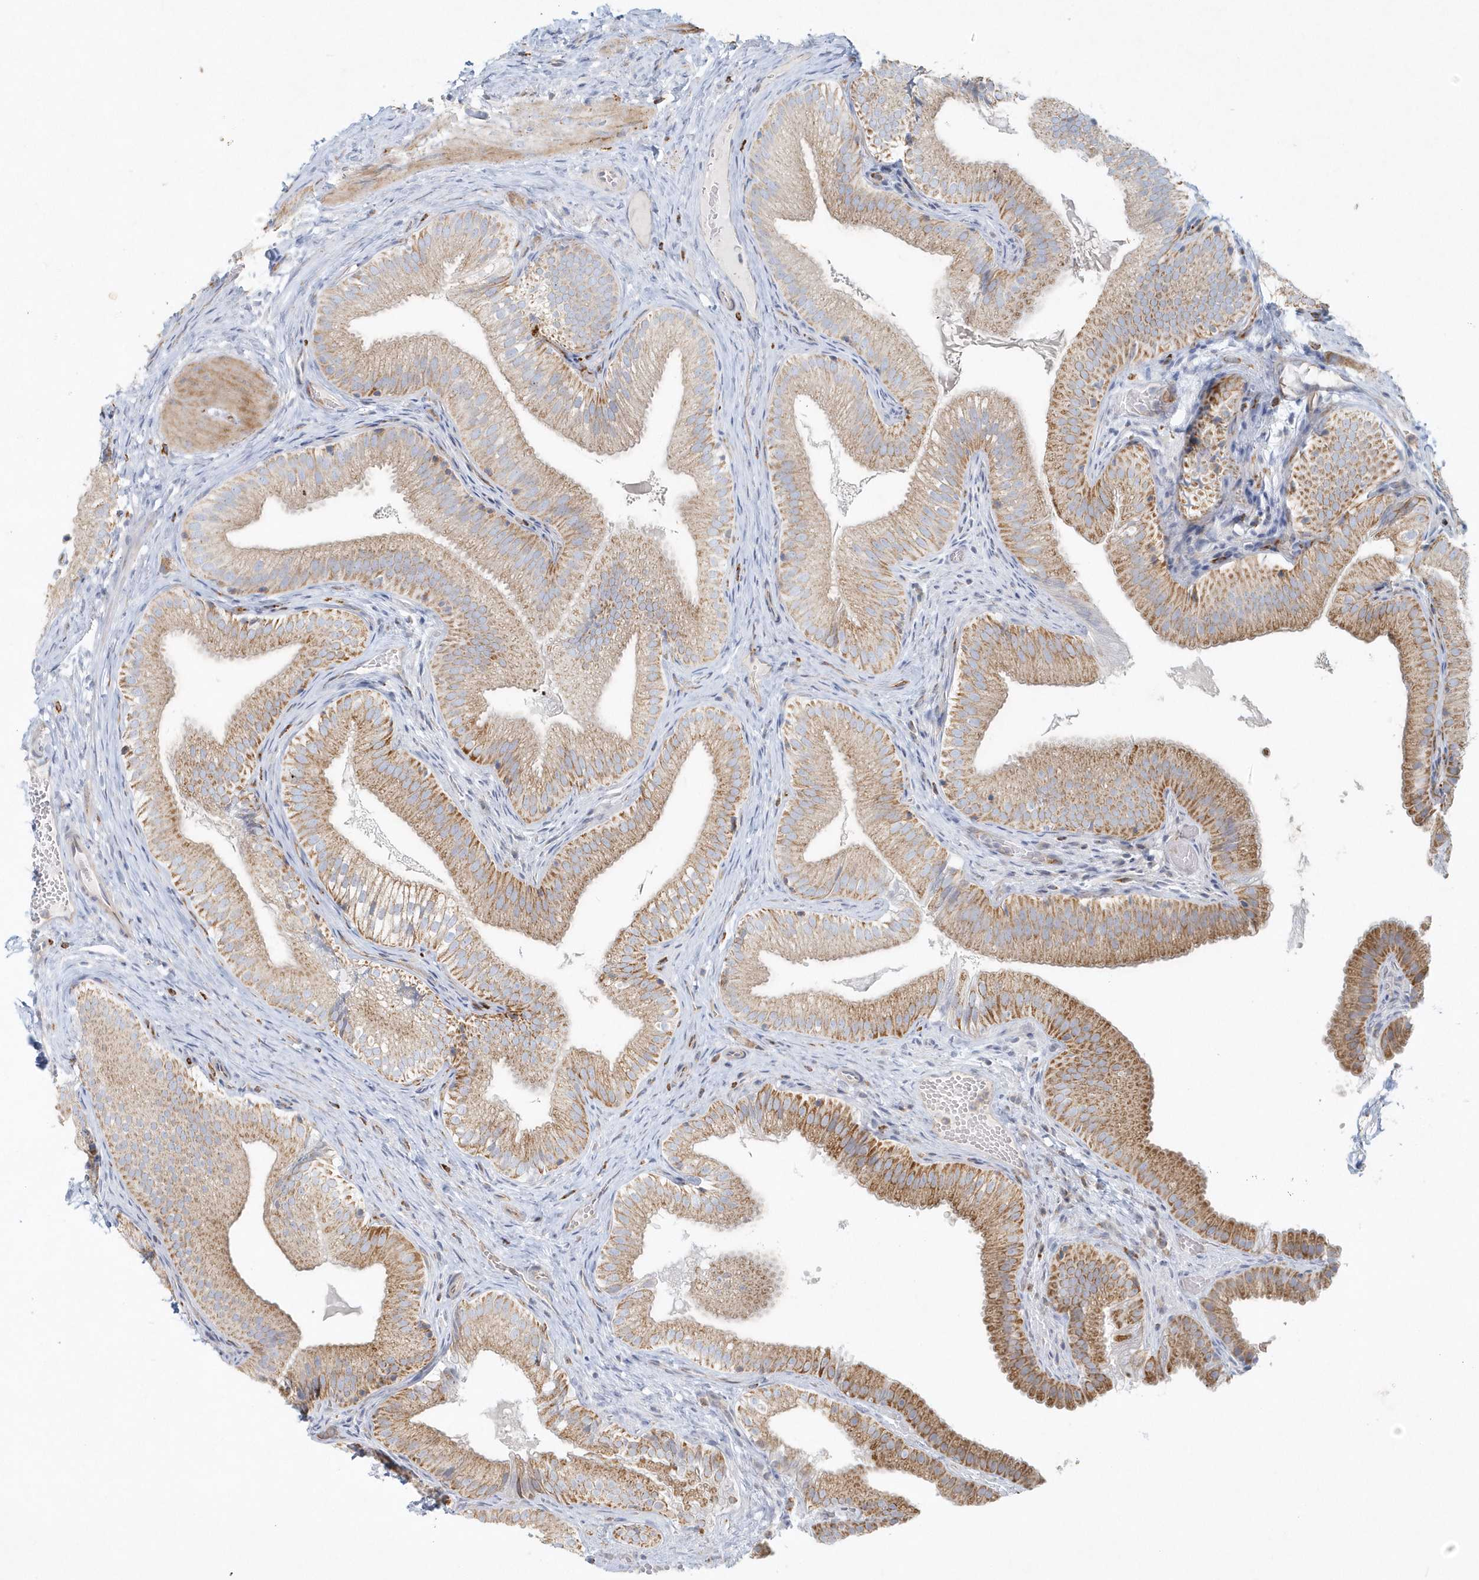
{"staining": {"intensity": "moderate", "quantity": ">75%", "location": "cytoplasmic/membranous"}, "tissue": "gallbladder", "cell_type": "Glandular cells", "image_type": "normal", "snomed": [{"axis": "morphology", "description": "Normal tissue, NOS"}, {"axis": "topography", "description": "Gallbladder"}], "caption": "Glandular cells exhibit moderate cytoplasmic/membranous expression in about >75% of cells in normal gallbladder. (Brightfield microscopy of DAB IHC at high magnification).", "gene": "DNAH1", "patient": {"sex": "female", "age": 30}}